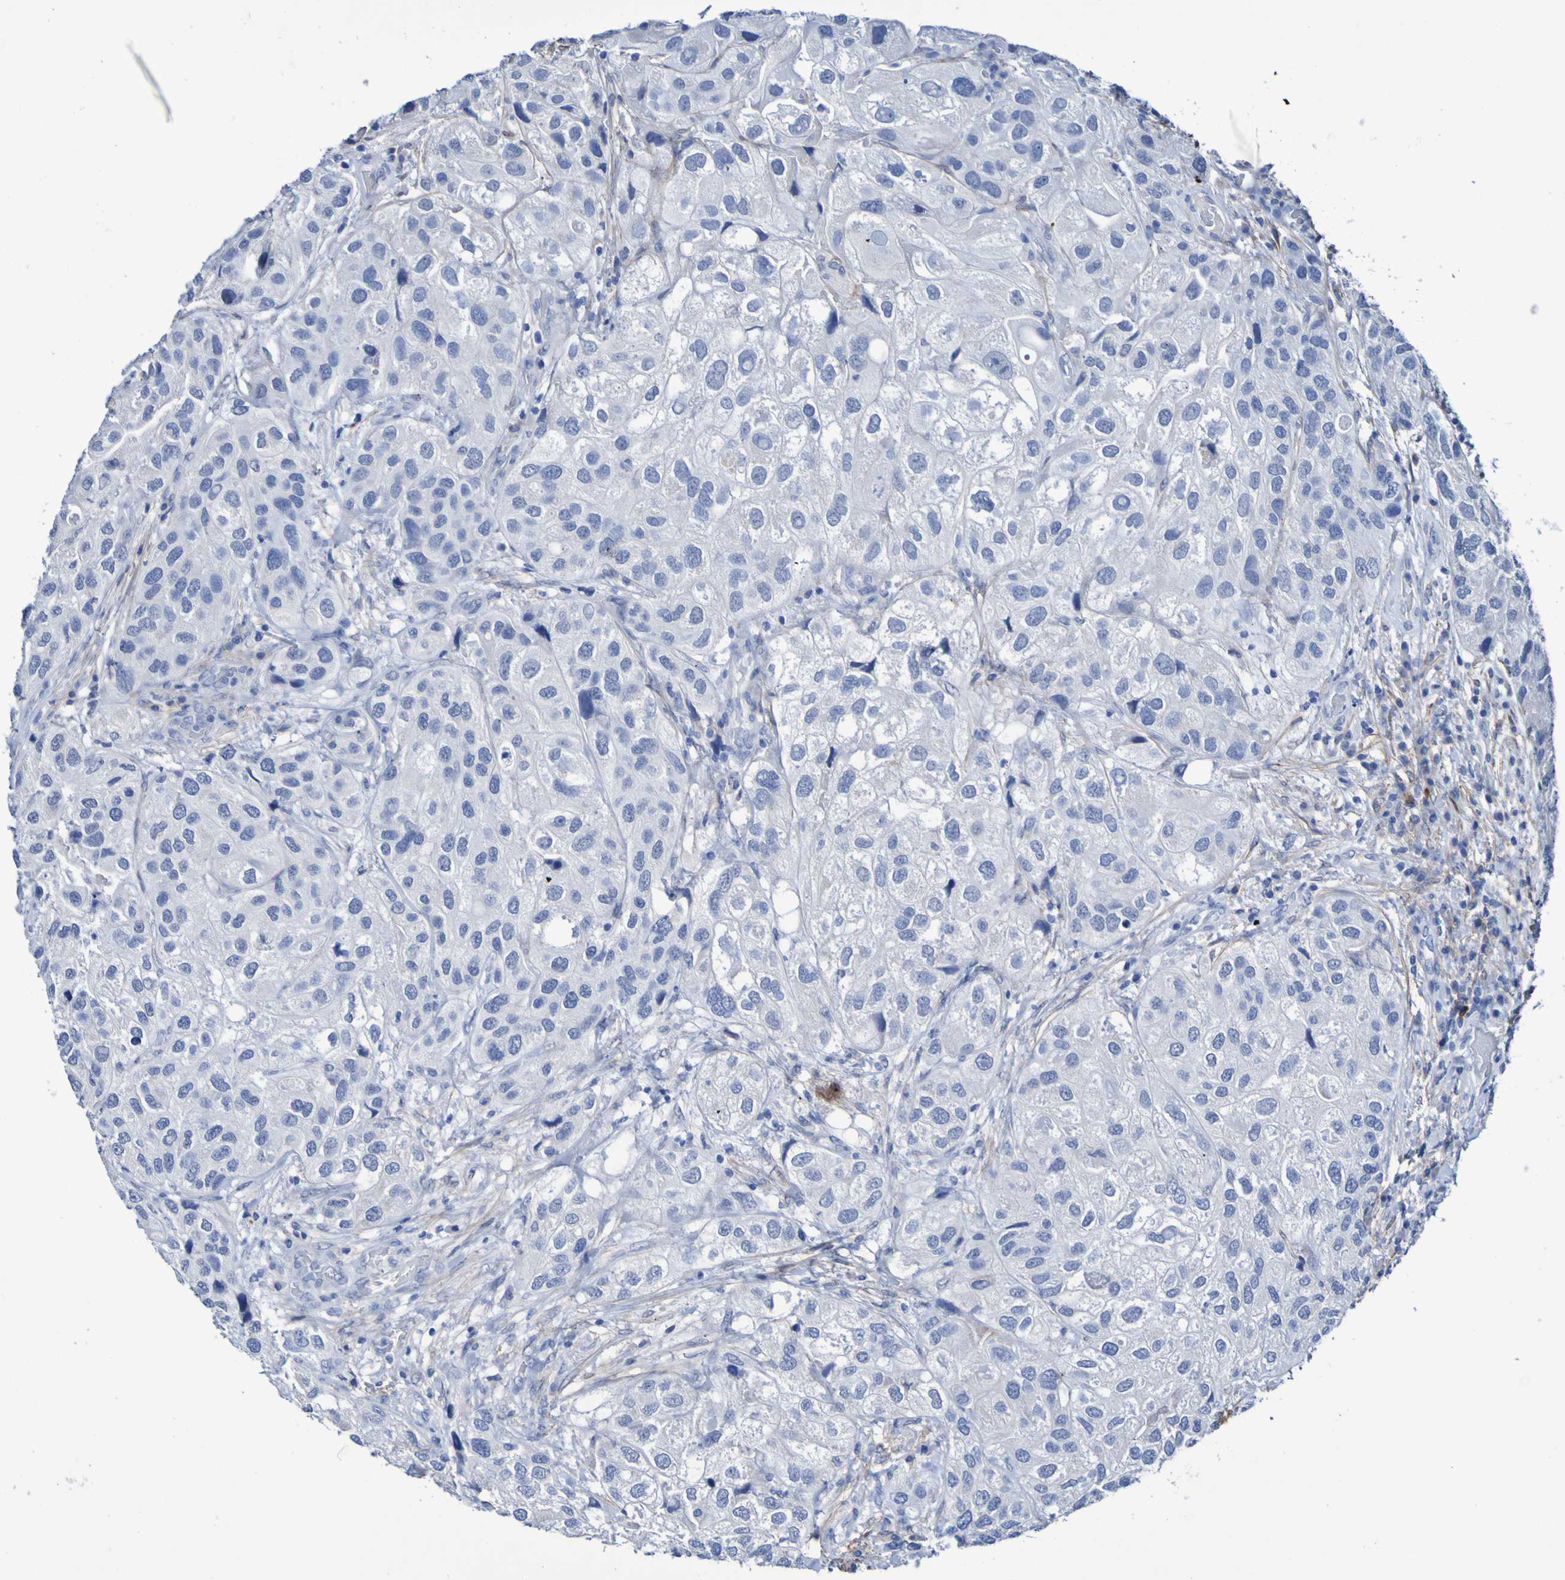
{"staining": {"intensity": "negative", "quantity": "none", "location": "none"}, "tissue": "urothelial cancer", "cell_type": "Tumor cells", "image_type": "cancer", "snomed": [{"axis": "morphology", "description": "Urothelial carcinoma, High grade"}, {"axis": "topography", "description": "Urinary bladder"}], "caption": "Protein analysis of urothelial cancer exhibits no significant expression in tumor cells.", "gene": "SGCB", "patient": {"sex": "female", "age": 64}}